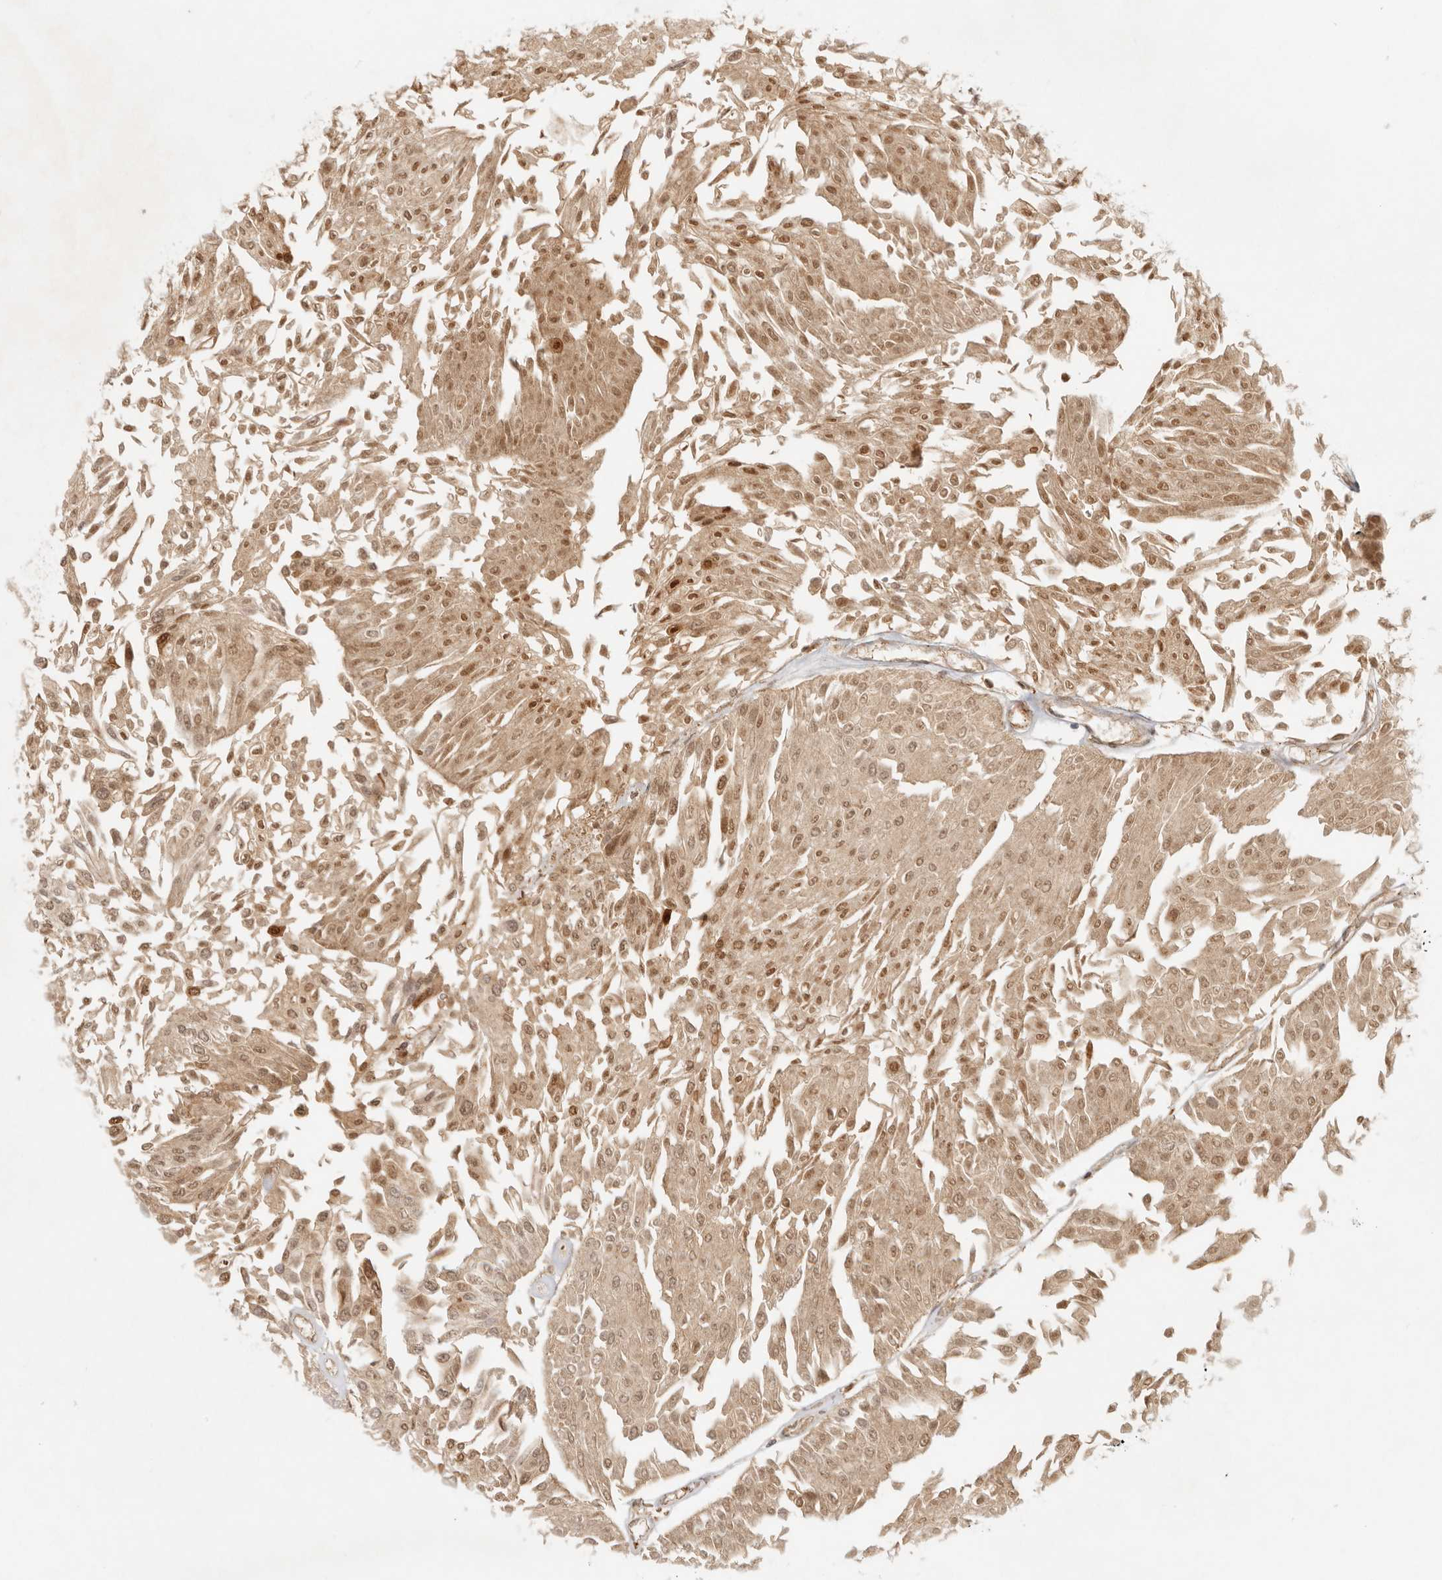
{"staining": {"intensity": "moderate", "quantity": ">75%", "location": "cytoplasmic/membranous,nuclear"}, "tissue": "urothelial cancer", "cell_type": "Tumor cells", "image_type": "cancer", "snomed": [{"axis": "morphology", "description": "Urothelial carcinoma, Low grade"}, {"axis": "topography", "description": "Urinary bladder"}], "caption": "A high-resolution micrograph shows immunohistochemistry (IHC) staining of urothelial carcinoma (low-grade), which shows moderate cytoplasmic/membranous and nuclear staining in approximately >75% of tumor cells.", "gene": "AHDC1", "patient": {"sex": "male", "age": 67}}